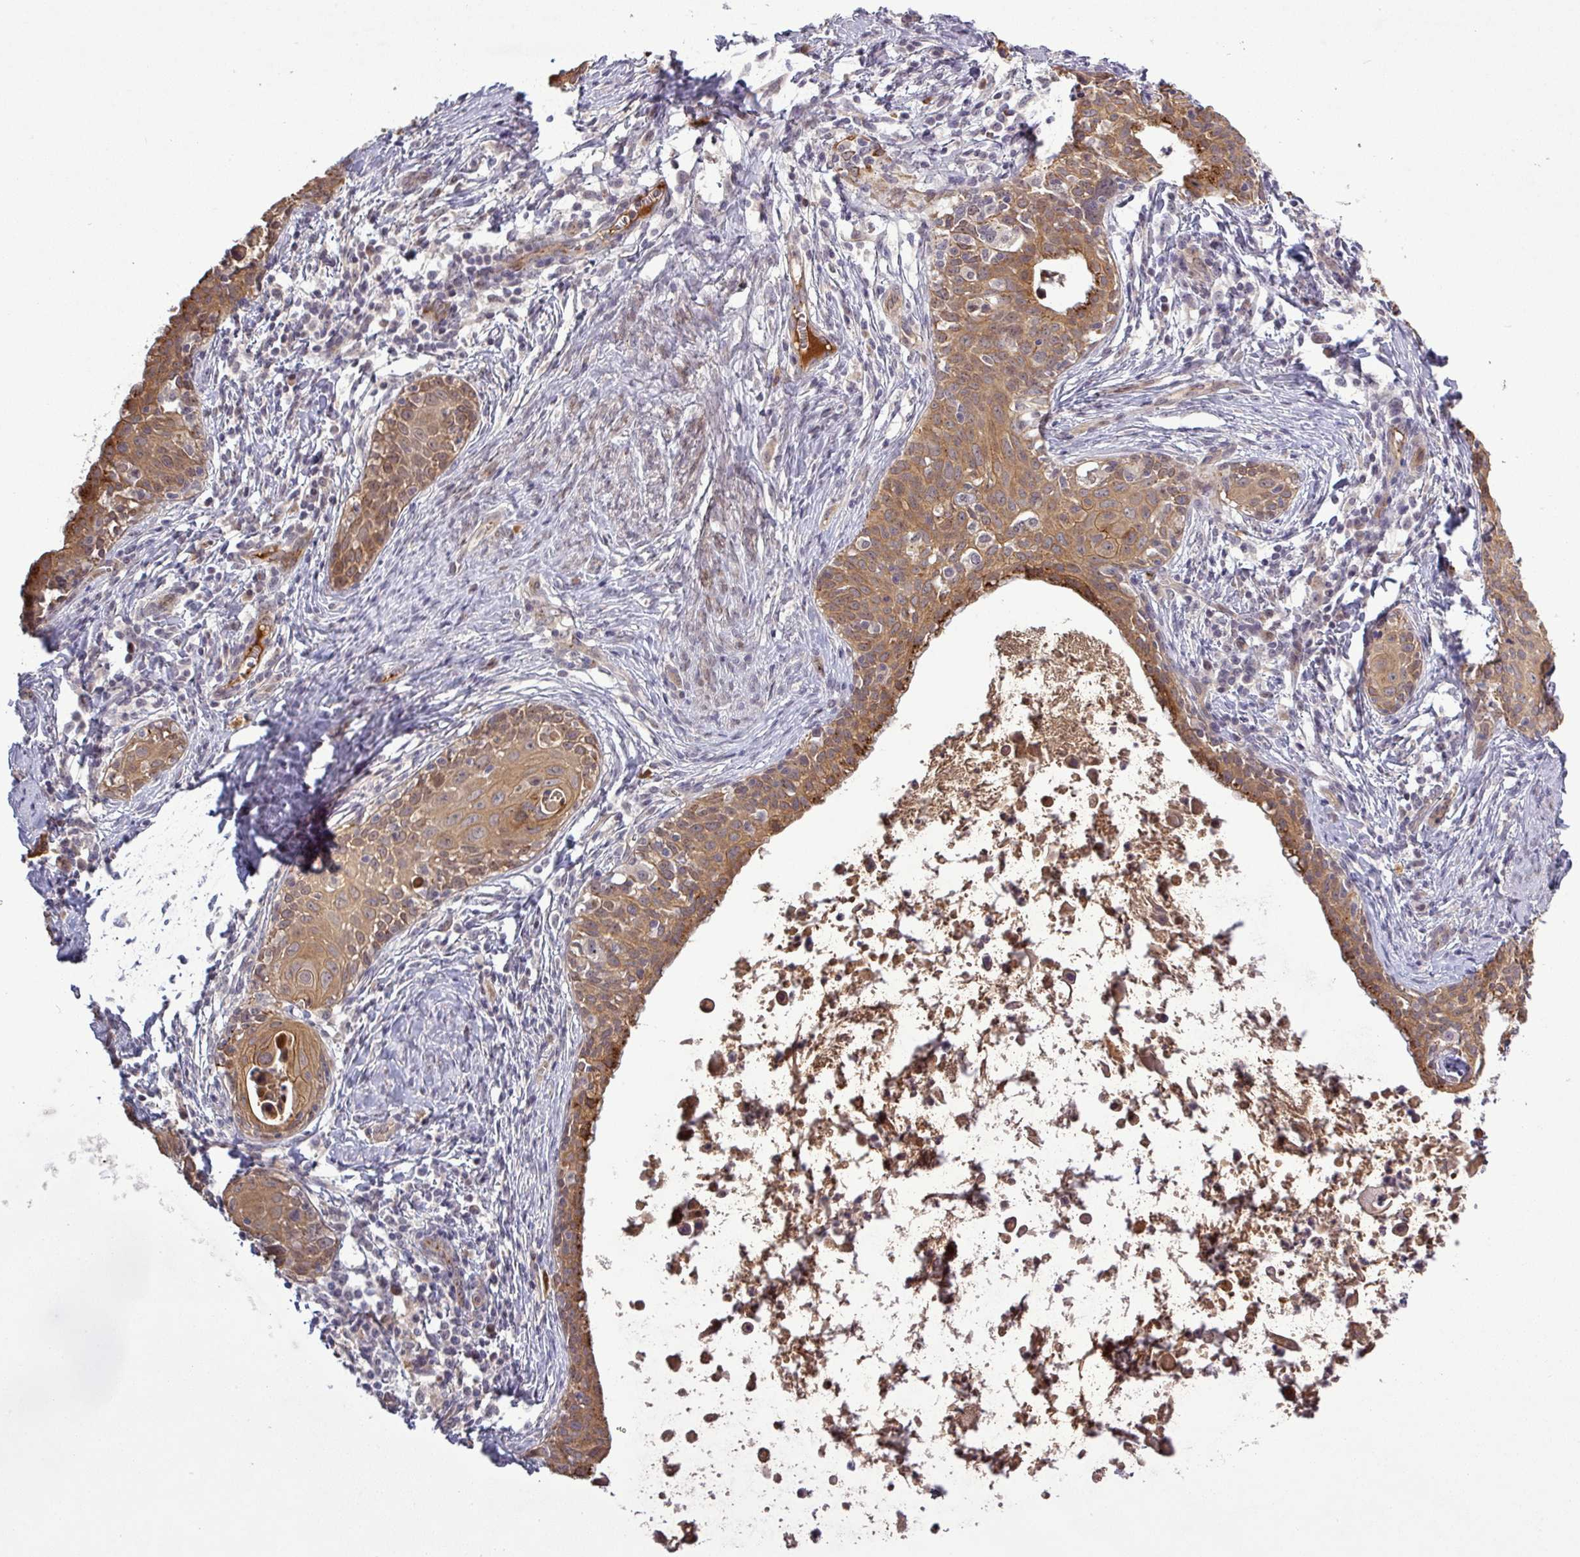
{"staining": {"intensity": "moderate", "quantity": ">75%", "location": "cytoplasmic/membranous"}, "tissue": "cervical cancer", "cell_type": "Tumor cells", "image_type": "cancer", "snomed": [{"axis": "morphology", "description": "Squamous cell carcinoma, NOS"}, {"axis": "topography", "description": "Cervix"}], "caption": "Human squamous cell carcinoma (cervical) stained for a protein (brown) shows moderate cytoplasmic/membranous positive expression in about >75% of tumor cells.", "gene": "PCDH1", "patient": {"sex": "female", "age": 52}}